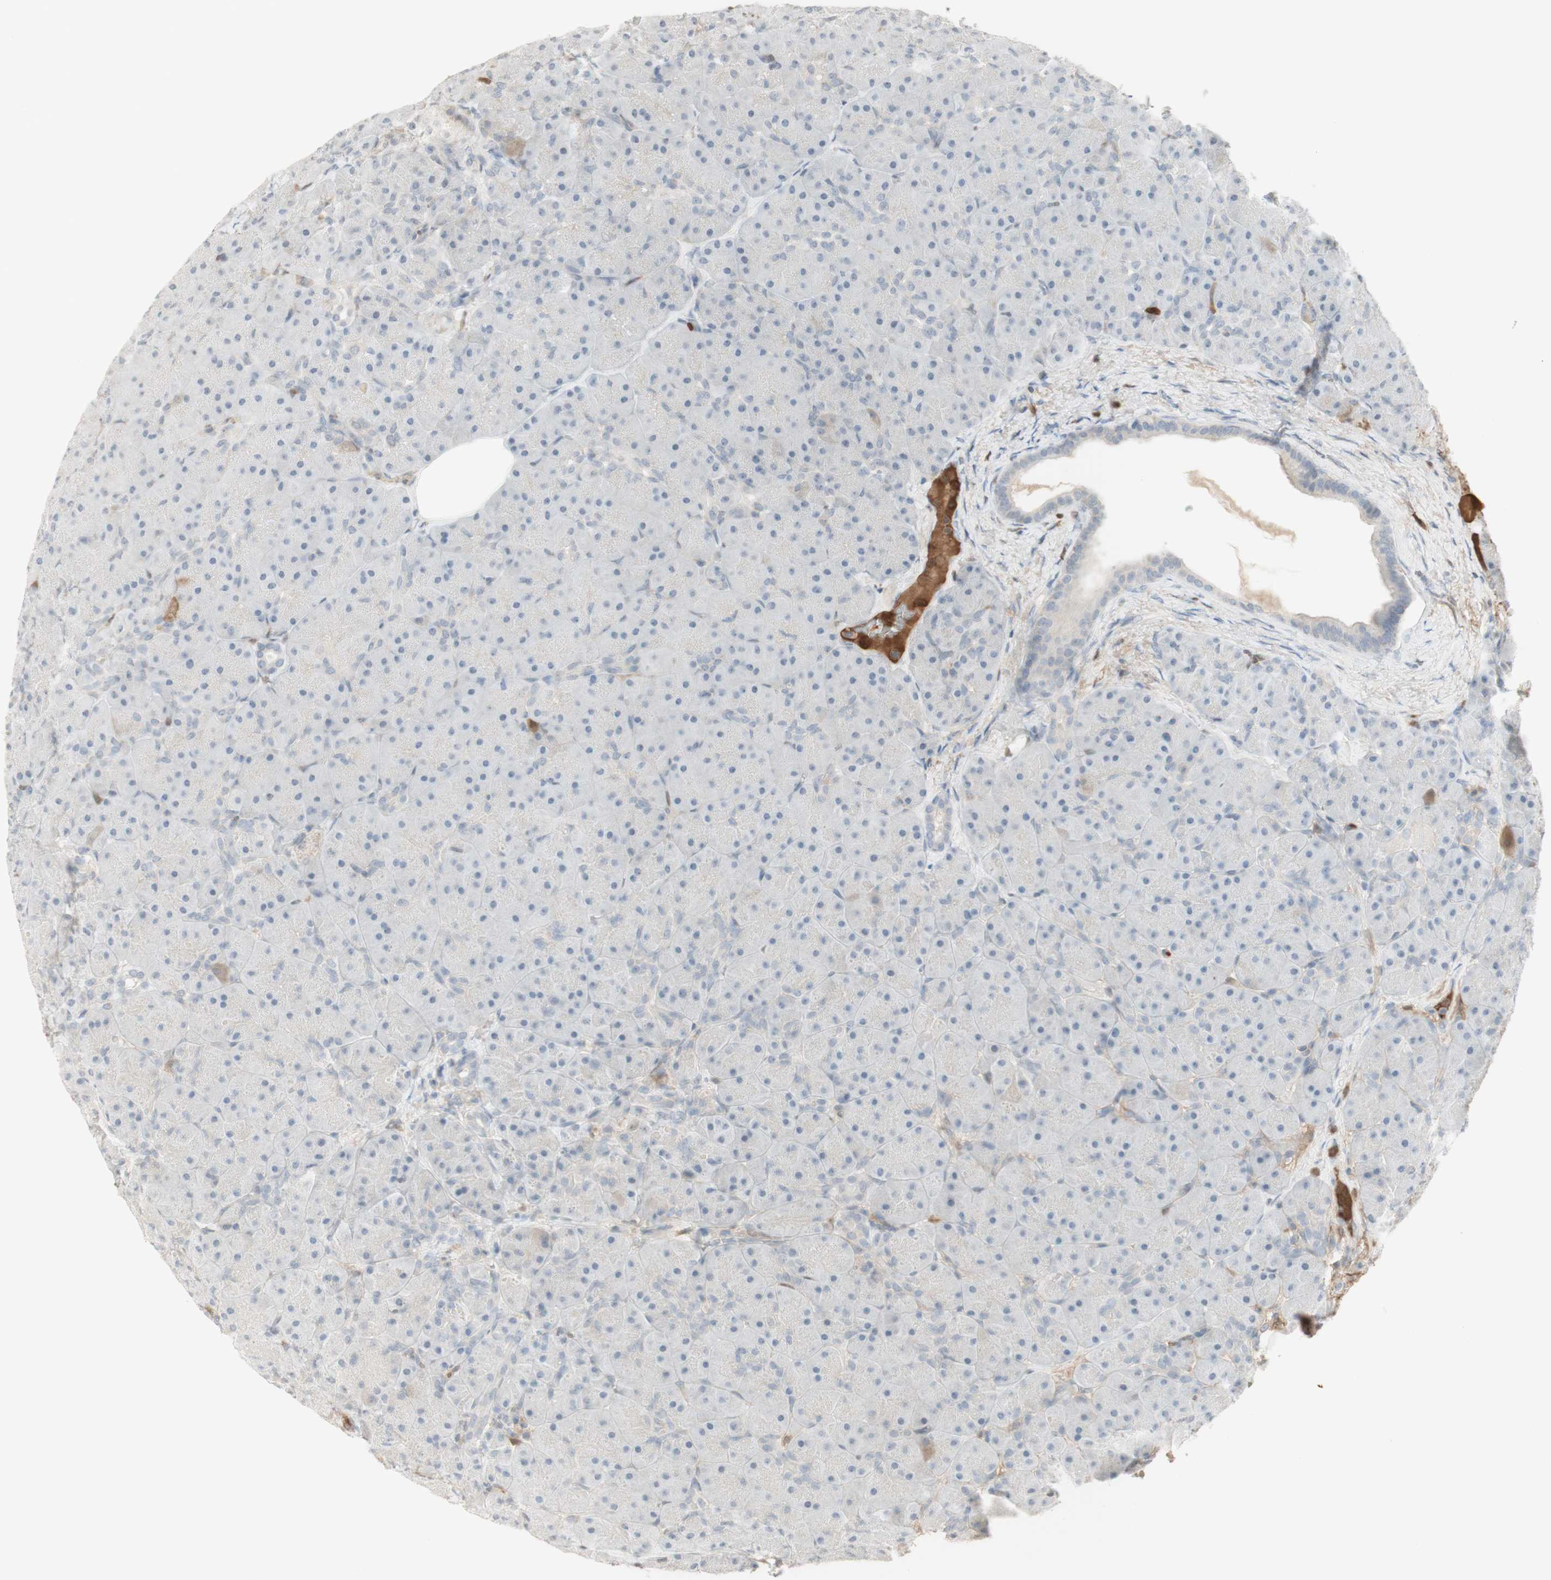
{"staining": {"intensity": "negative", "quantity": "none", "location": "none"}, "tissue": "pancreas", "cell_type": "Exocrine glandular cells", "image_type": "normal", "snomed": [{"axis": "morphology", "description": "Normal tissue, NOS"}, {"axis": "topography", "description": "Pancreas"}], "caption": "This is a image of immunohistochemistry staining of unremarkable pancreas, which shows no positivity in exocrine glandular cells.", "gene": "NID1", "patient": {"sex": "male", "age": 66}}